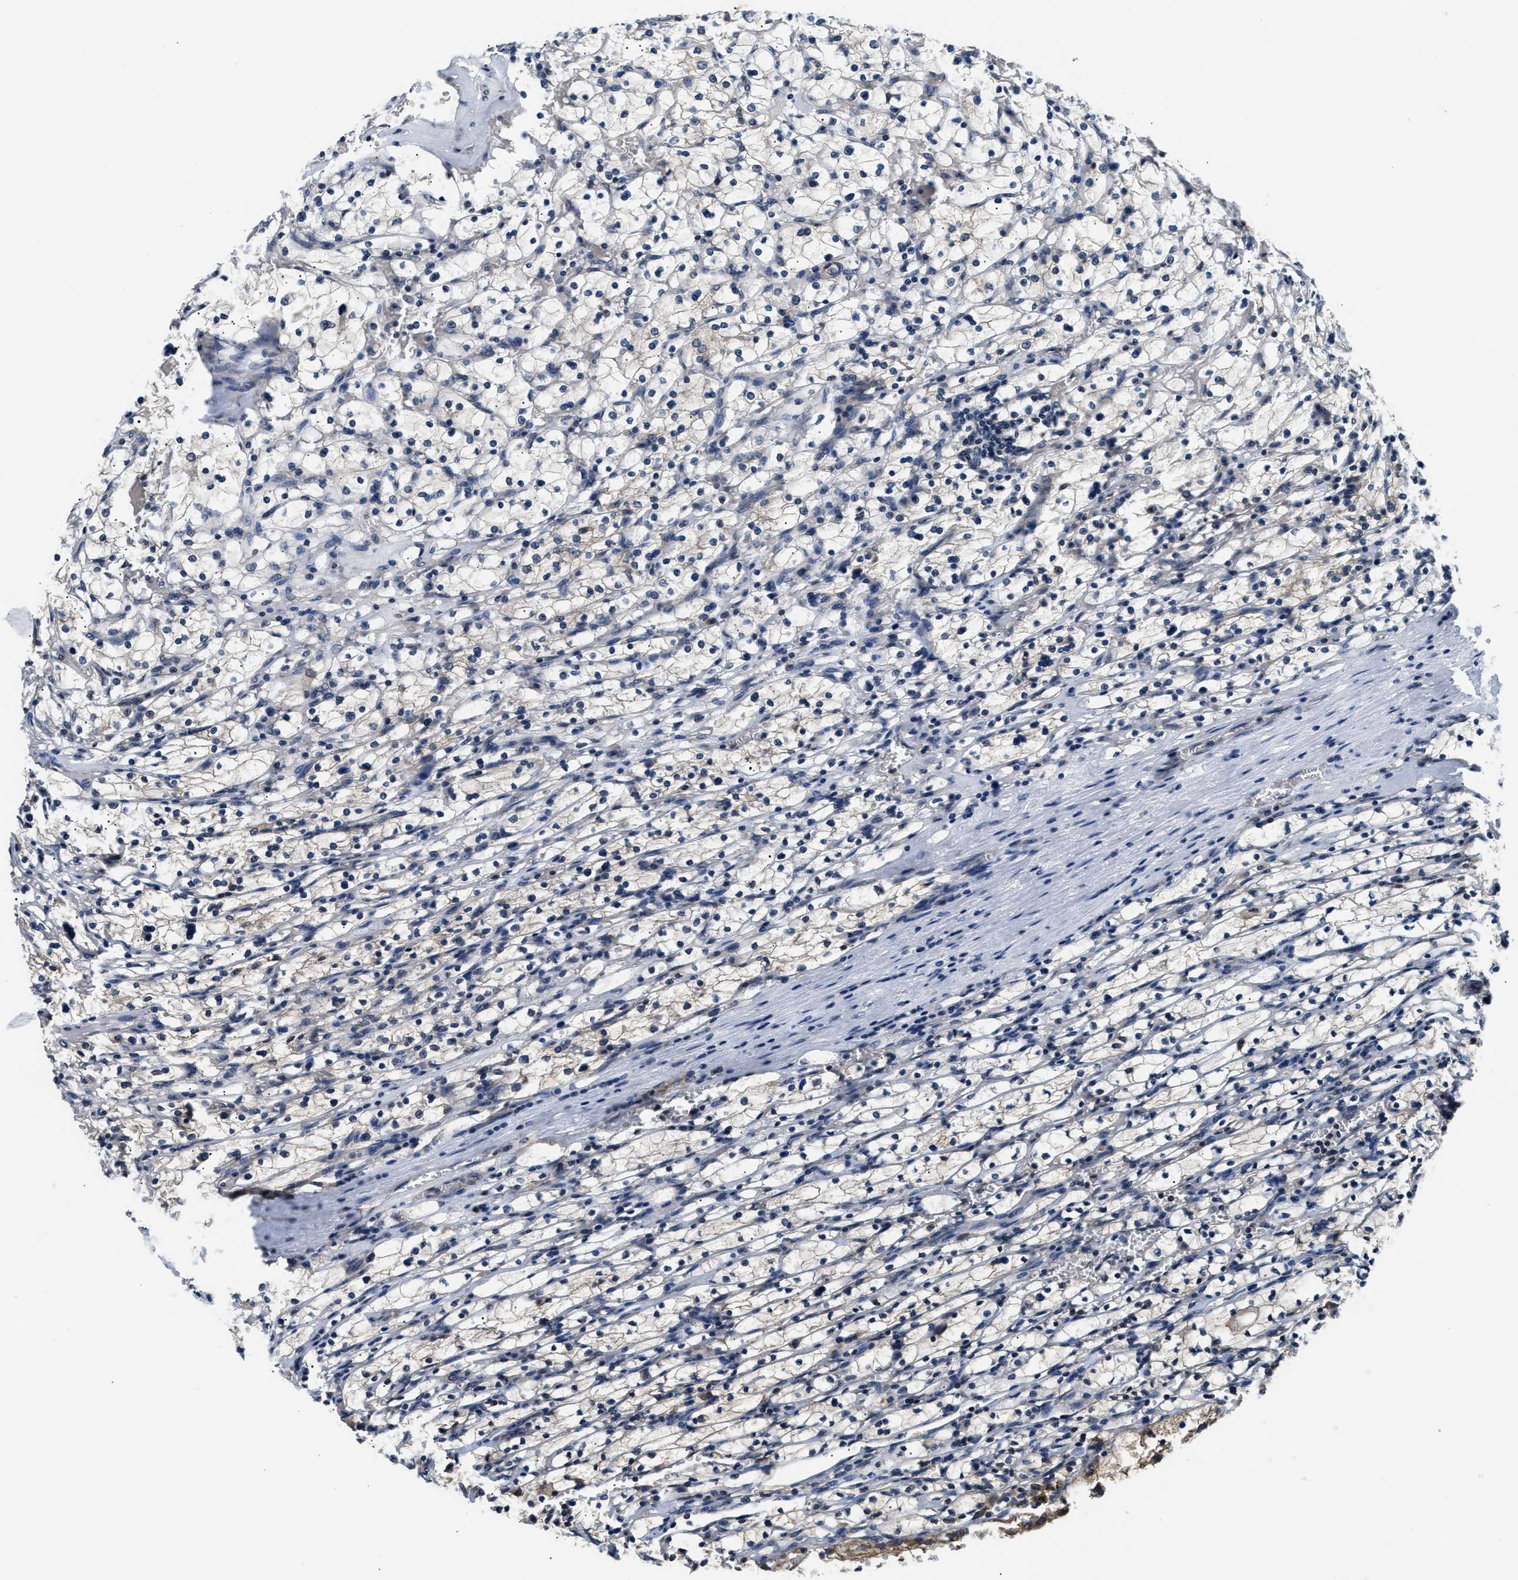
{"staining": {"intensity": "weak", "quantity": "25%-75%", "location": "cytoplasmic/membranous"}, "tissue": "renal cancer", "cell_type": "Tumor cells", "image_type": "cancer", "snomed": [{"axis": "morphology", "description": "Adenocarcinoma, NOS"}, {"axis": "topography", "description": "Kidney"}], "caption": "A low amount of weak cytoplasmic/membranous positivity is identified in about 25%-75% of tumor cells in adenocarcinoma (renal) tissue. (brown staining indicates protein expression, while blue staining denotes nuclei).", "gene": "RAB29", "patient": {"sex": "female", "age": 83}}